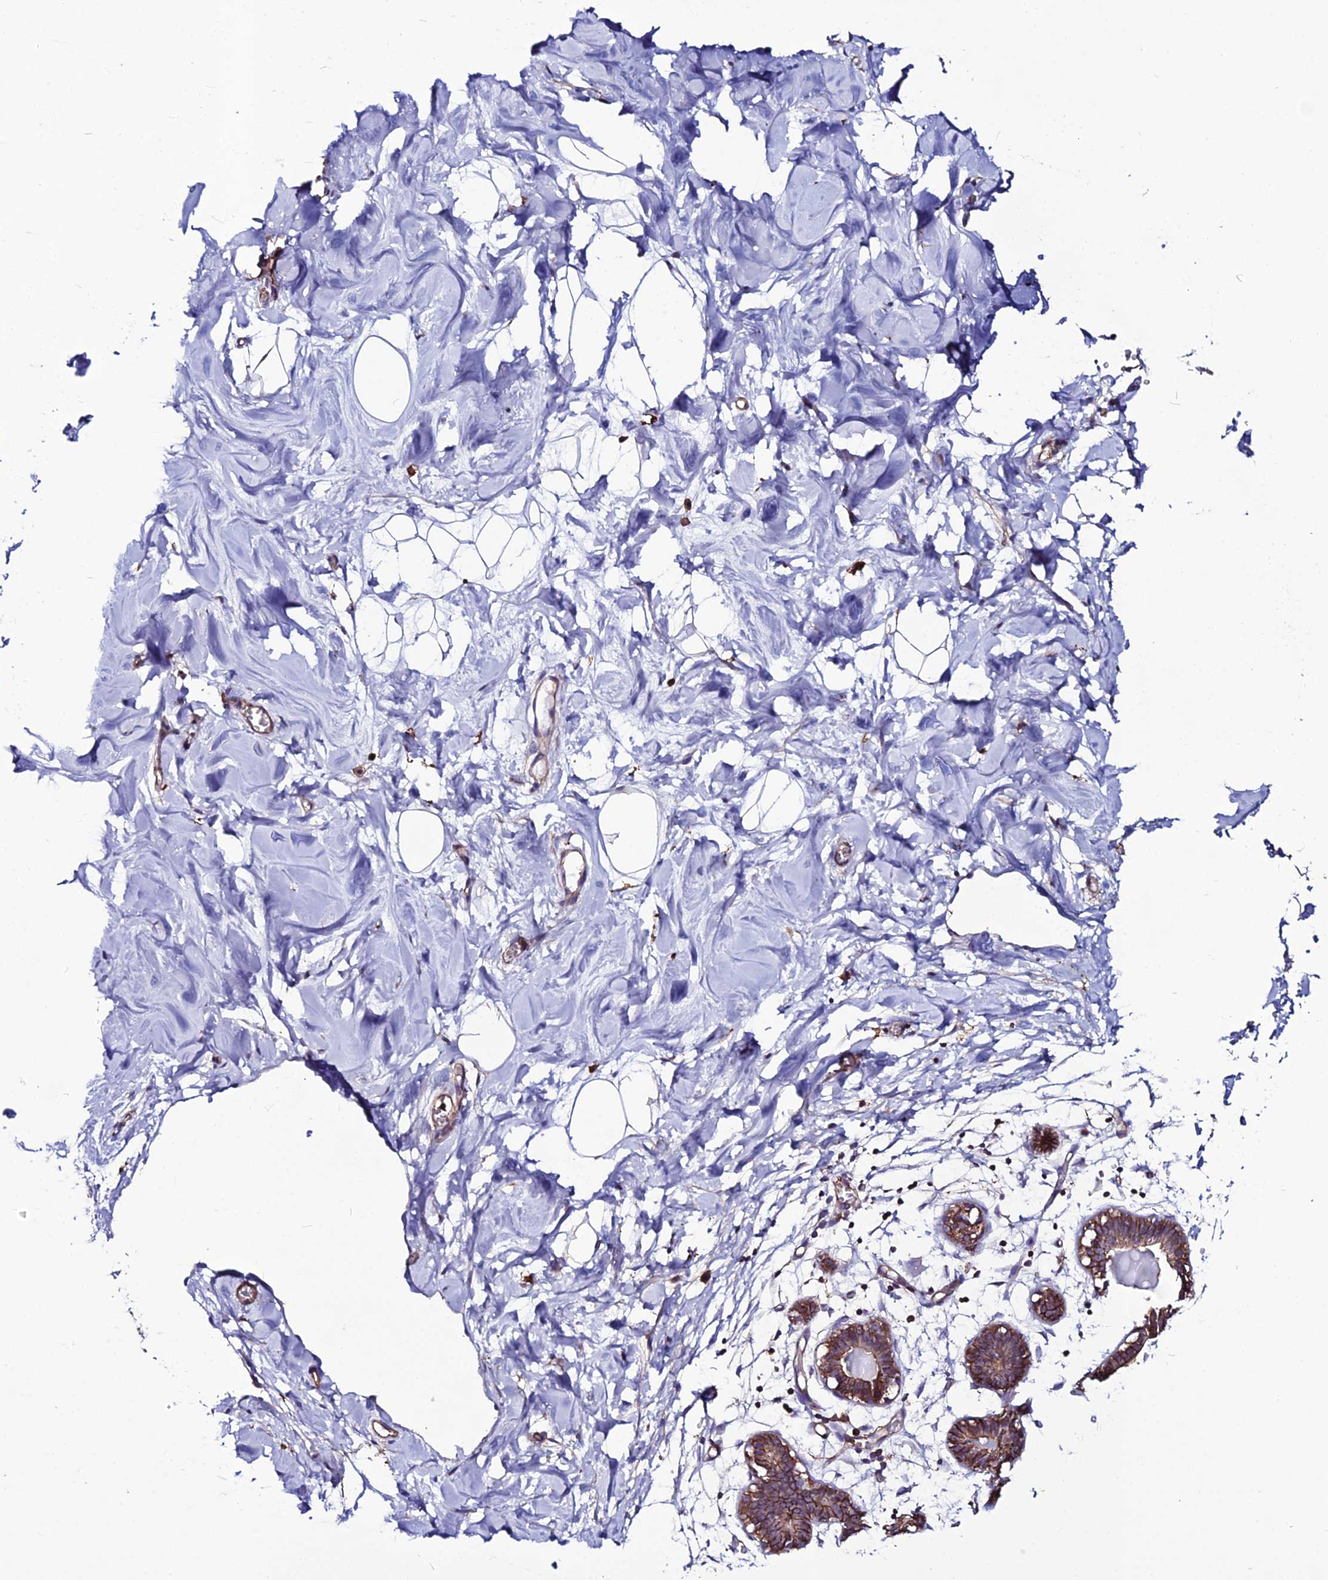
{"staining": {"intensity": "negative", "quantity": "none", "location": "none"}, "tissue": "breast", "cell_type": "Adipocytes", "image_type": "normal", "snomed": [{"axis": "morphology", "description": "Normal tissue, NOS"}, {"axis": "topography", "description": "Breast"}], "caption": "High power microscopy image of an IHC micrograph of normal breast, revealing no significant positivity in adipocytes.", "gene": "USP17L10", "patient": {"sex": "female", "age": 27}}